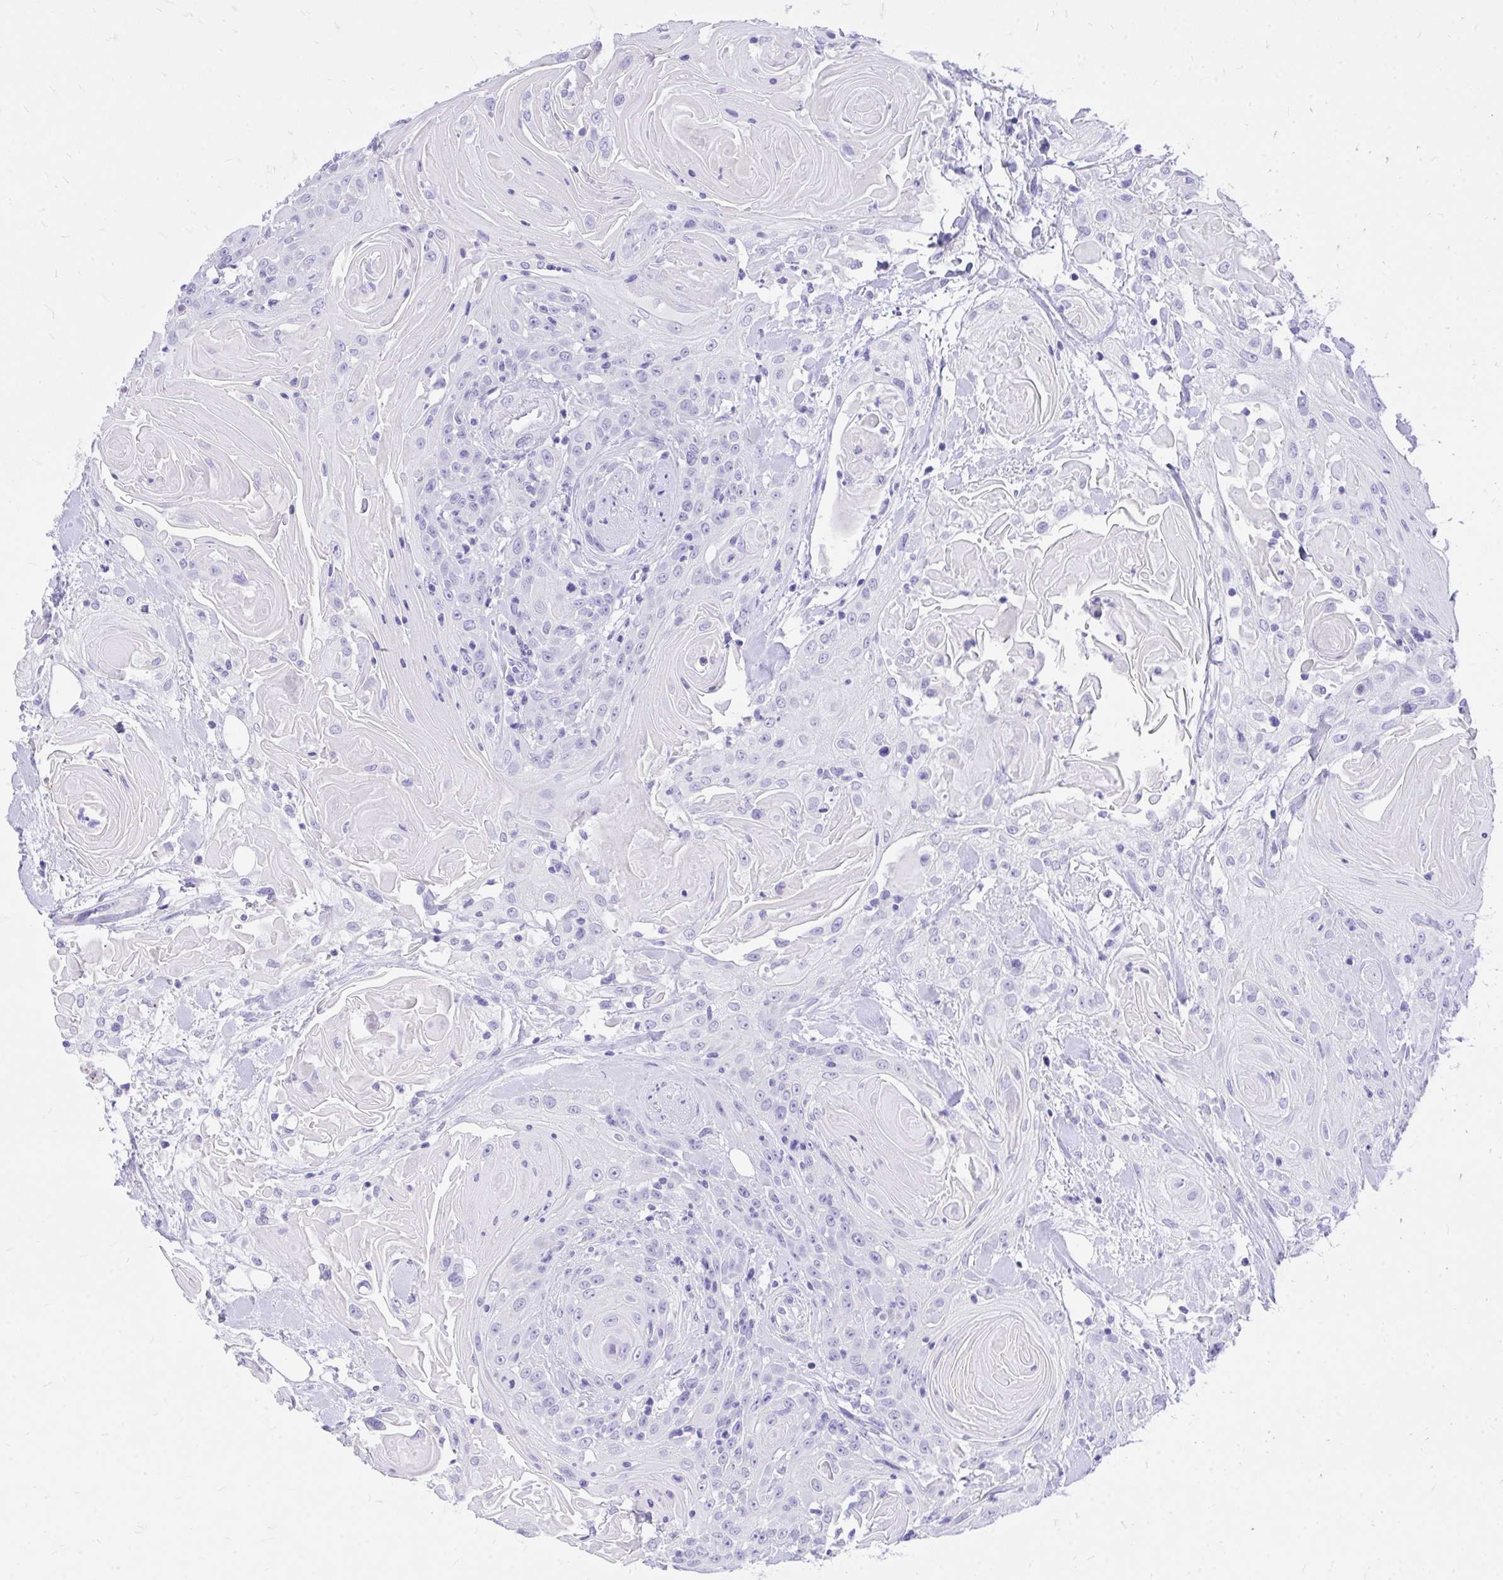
{"staining": {"intensity": "negative", "quantity": "none", "location": "none"}, "tissue": "head and neck cancer", "cell_type": "Tumor cells", "image_type": "cancer", "snomed": [{"axis": "morphology", "description": "Squamous cell carcinoma, NOS"}, {"axis": "topography", "description": "Head-Neck"}], "caption": "Immunohistochemistry of head and neck squamous cell carcinoma reveals no expression in tumor cells. (DAB (3,3'-diaminobenzidine) IHC visualized using brightfield microscopy, high magnification).", "gene": "MON1A", "patient": {"sex": "female", "age": 84}}